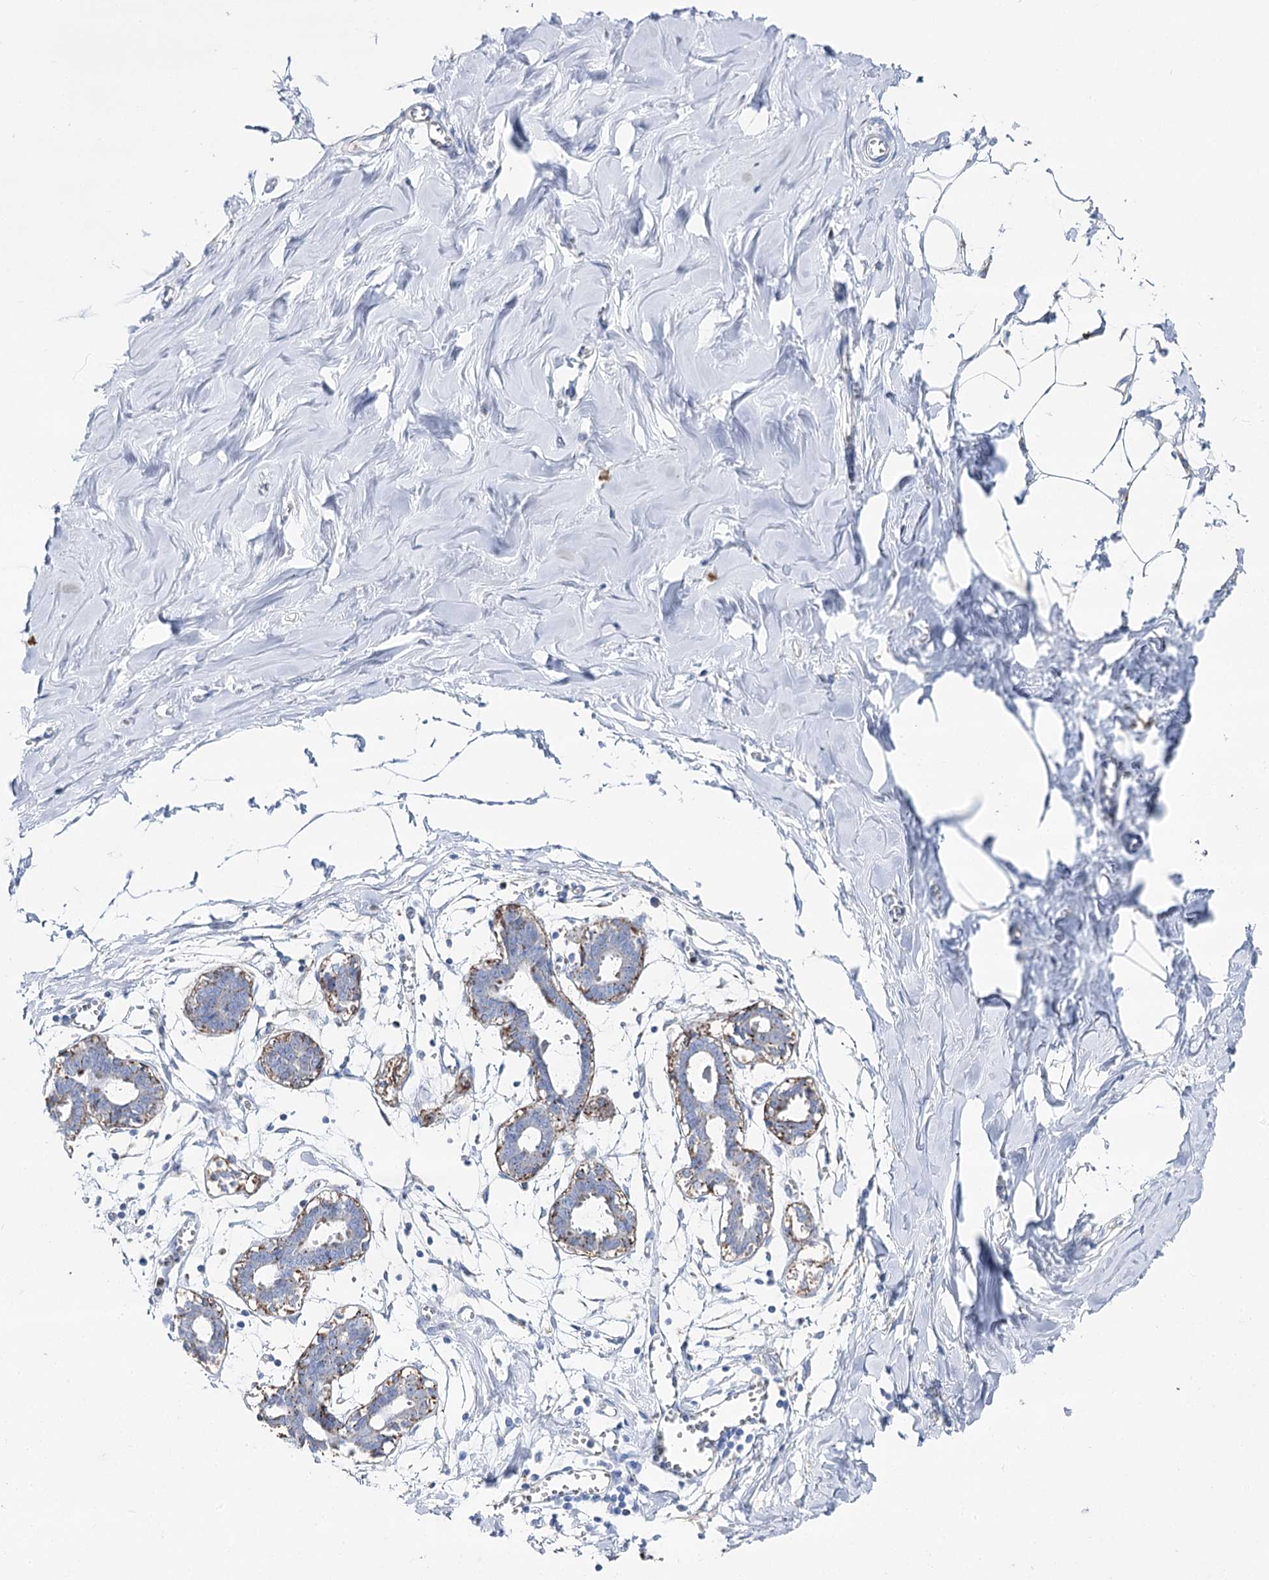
{"staining": {"intensity": "negative", "quantity": "none", "location": "none"}, "tissue": "breast", "cell_type": "Adipocytes", "image_type": "normal", "snomed": [{"axis": "morphology", "description": "Normal tissue, NOS"}, {"axis": "topography", "description": "Breast"}], "caption": "This is an immunohistochemistry (IHC) histopathology image of normal human breast. There is no staining in adipocytes.", "gene": "SLC3A1", "patient": {"sex": "female", "age": 27}}